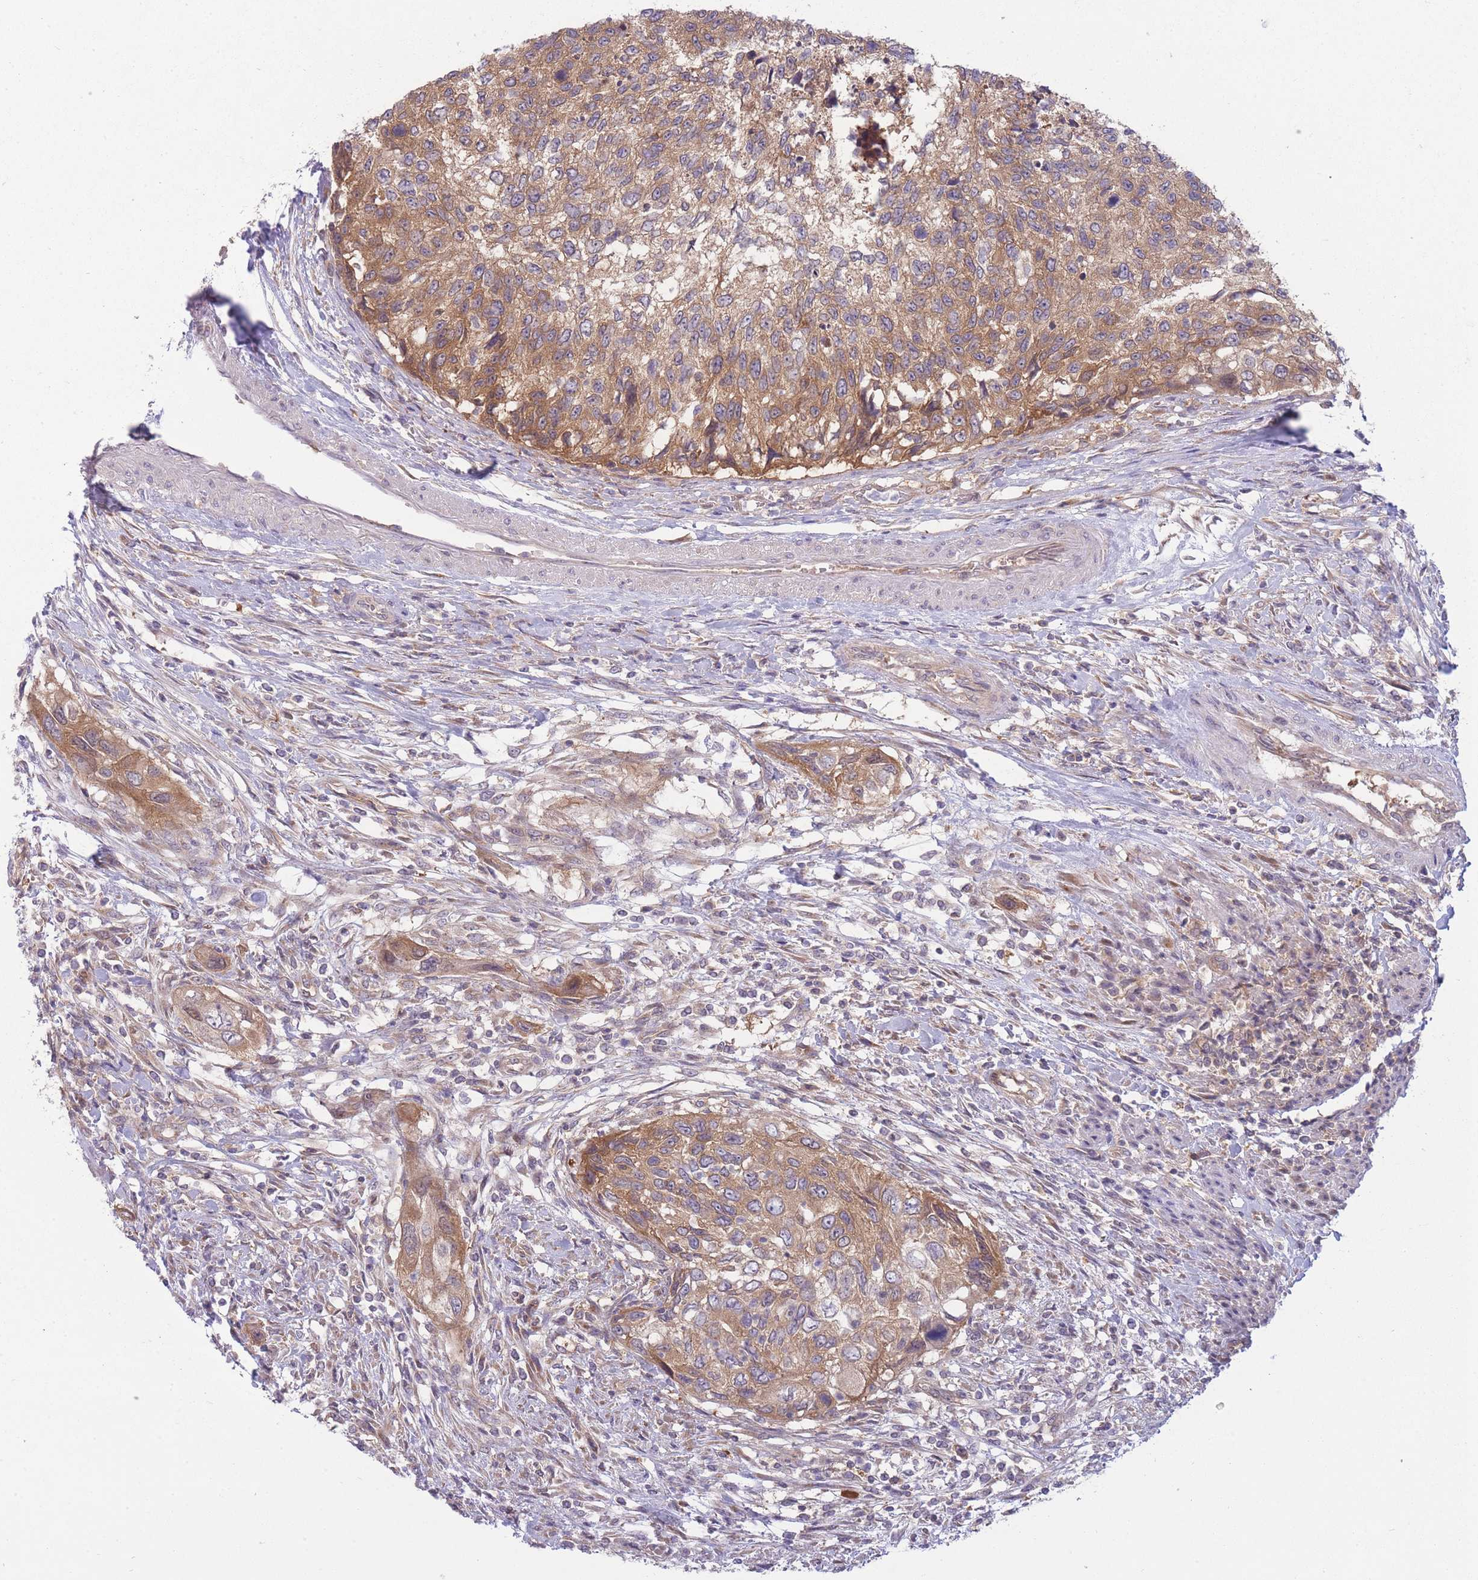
{"staining": {"intensity": "moderate", "quantity": ">75%", "location": "cytoplasmic/membranous"}, "tissue": "urothelial cancer", "cell_type": "Tumor cells", "image_type": "cancer", "snomed": [{"axis": "morphology", "description": "Urothelial carcinoma, High grade"}, {"axis": "topography", "description": "Urinary bladder"}], "caption": "Immunohistochemistry (IHC) image of urothelial carcinoma (high-grade) stained for a protein (brown), which shows medium levels of moderate cytoplasmic/membranous expression in about >75% of tumor cells.", "gene": "PFDN6", "patient": {"sex": "female", "age": 60}}